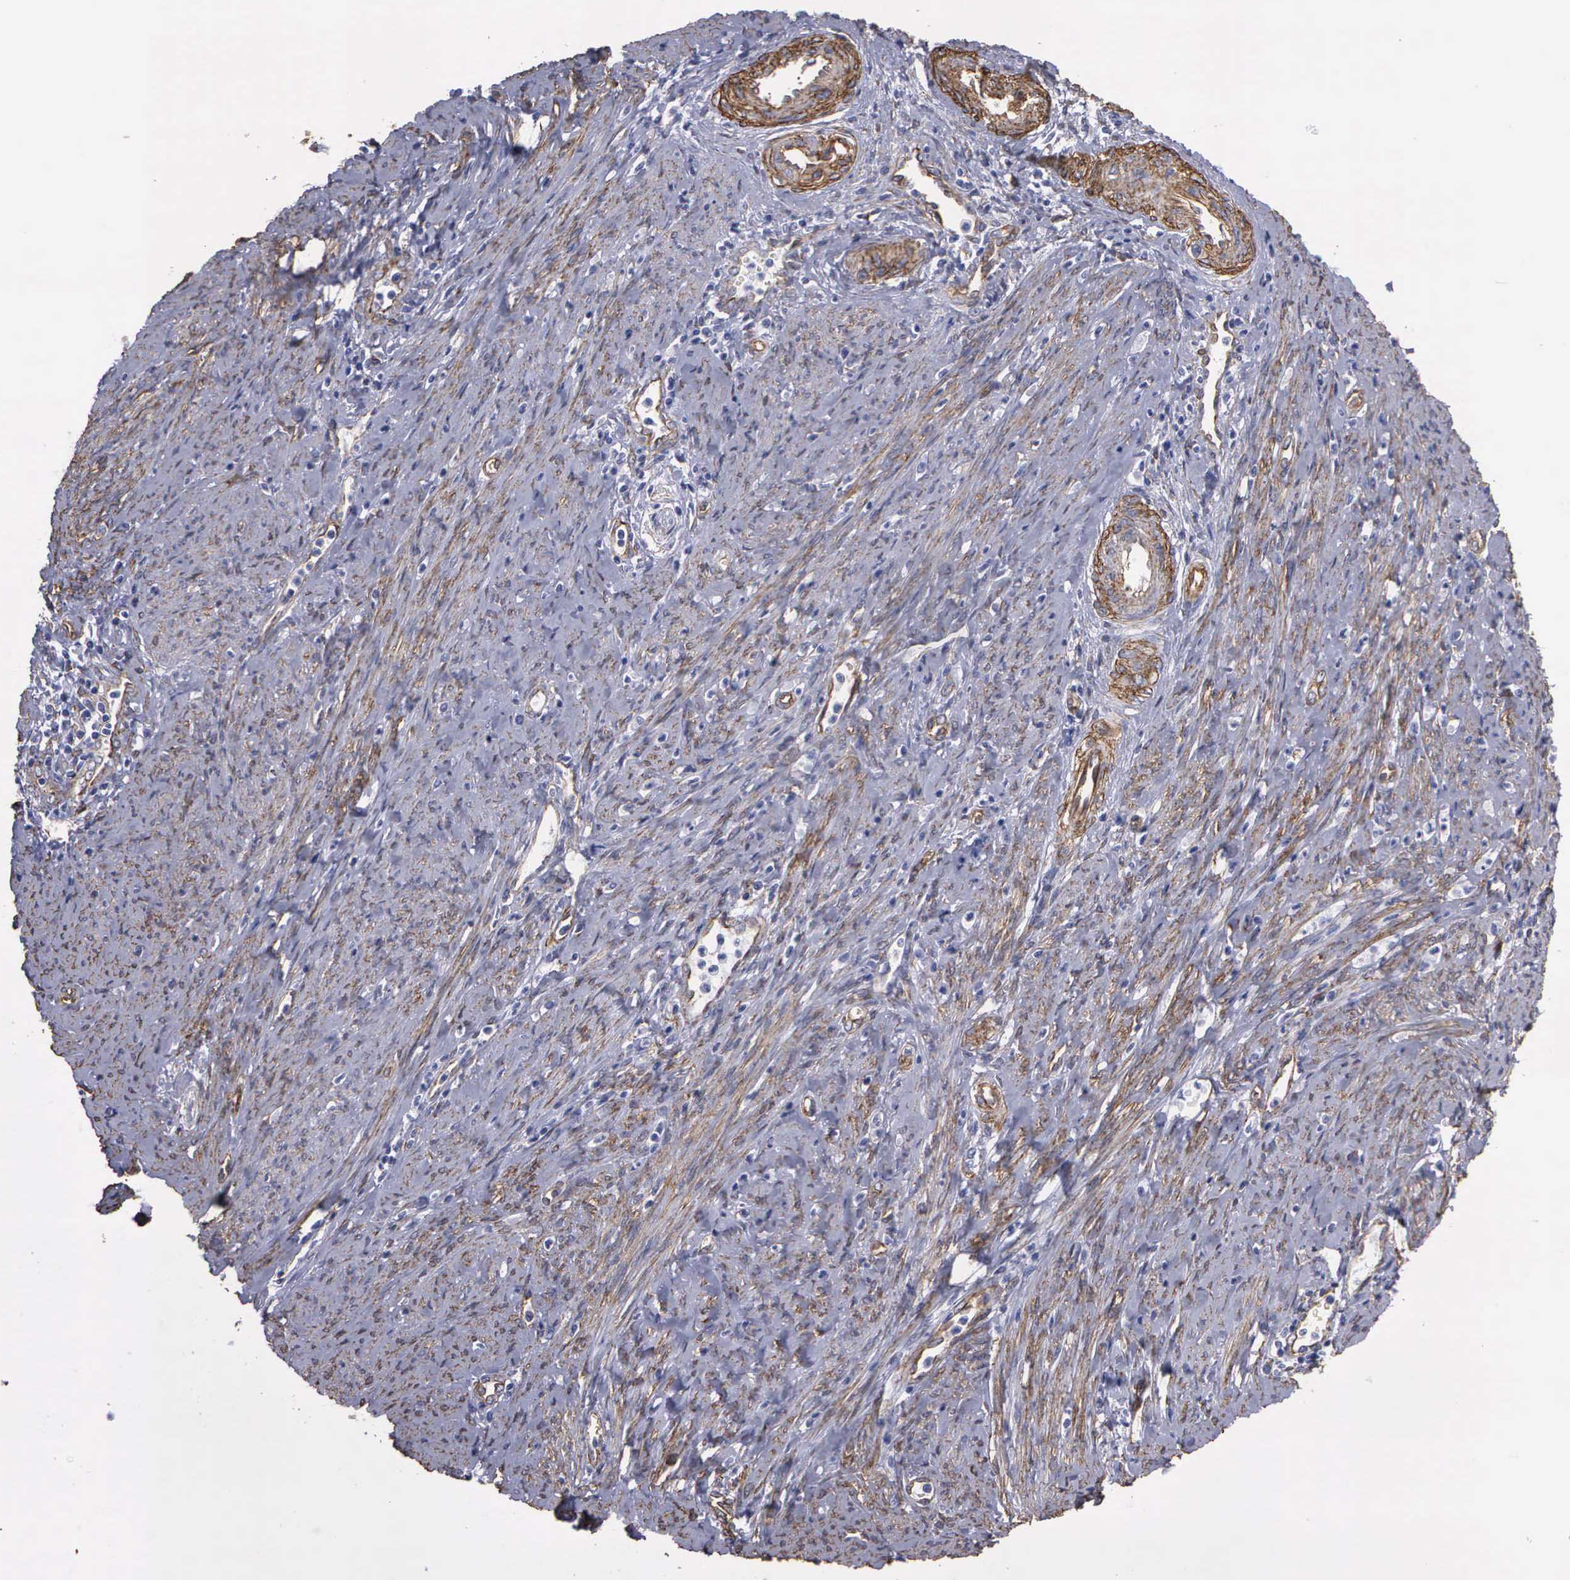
{"staining": {"intensity": "negative", "quantity": "none", "location": "none"}, "tissue": "cervical cancer", "cell_type": "Tumor cells", "image_type": "cancer", "snomed": [{"axis": "morphology", "description": "Normal tissue, NOS"}, {"axis": "morphology", "description": "Adenocarcinoma, NOS"}, {"axis": "topography", "description": "Cervix"}], "caption": "Adenocarcinoma (cervical) was stained to show a protein in brown. There is no significant positivity in tumor cells.", "gene": "MAGEB10", "patient": {"sex": "female", "age": 34}}